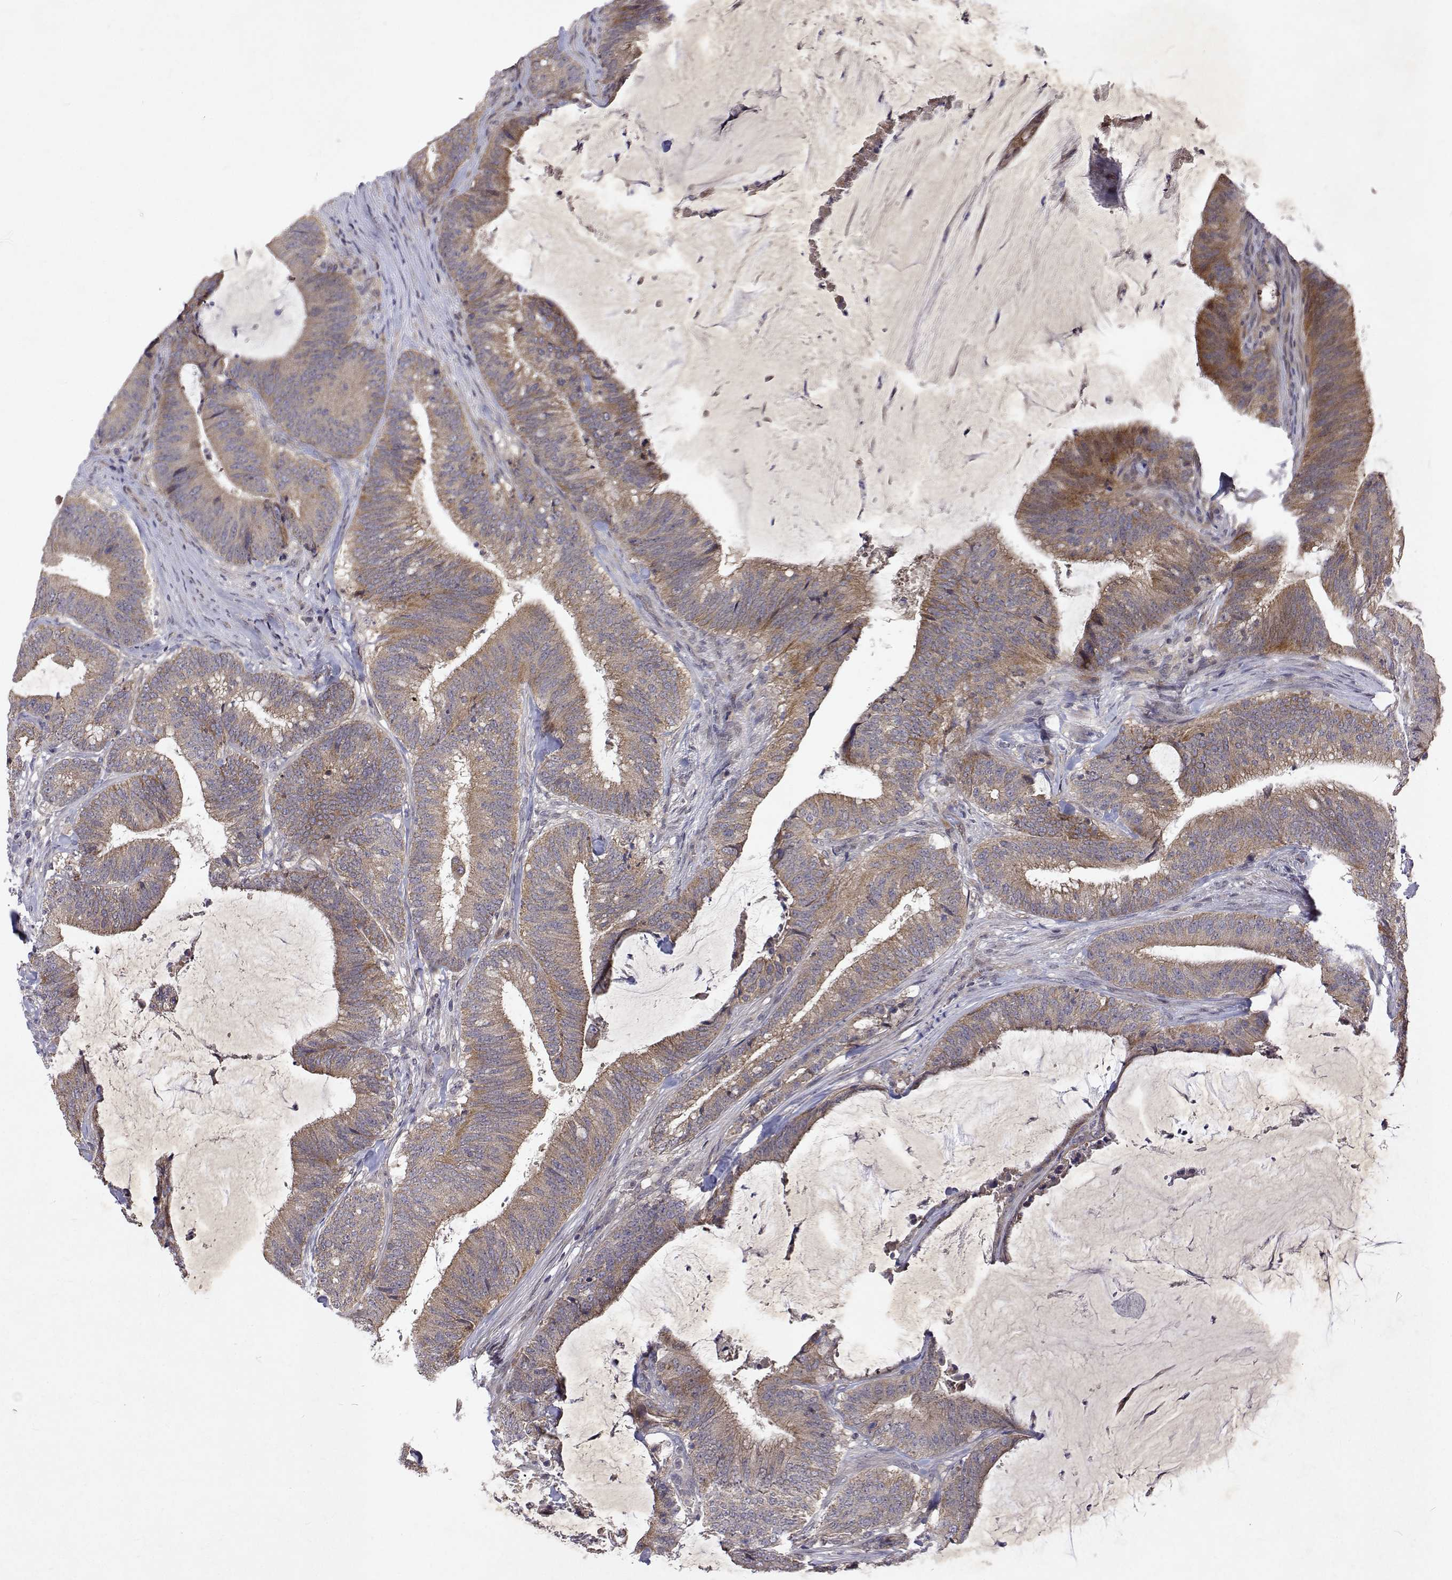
{"staining": {"intensity": "moderate", "quantity": ">75%", "location": "cytoplasmic/membranous"}, "tissue": "colorectal cancer", "cell_type": "Tumor cells", "image_type": "cancer", "snomed": [{"axis": "morphology", "description": "Adenocarcinoma, NOS"}, {"axis": "topography", "description": "Colon"}], "caption": "Immunohistochemistry (DAB) staining of colorectal adenocarcinoma shows moderate cytoplasmic/membranous protein expression in approximately >75% of tumor cells. (brown staining indicates protein expression, while blue staining denotes nuclei).", "gene": "ALKBH8", "patient": {"sex": "female", "age": 43}}